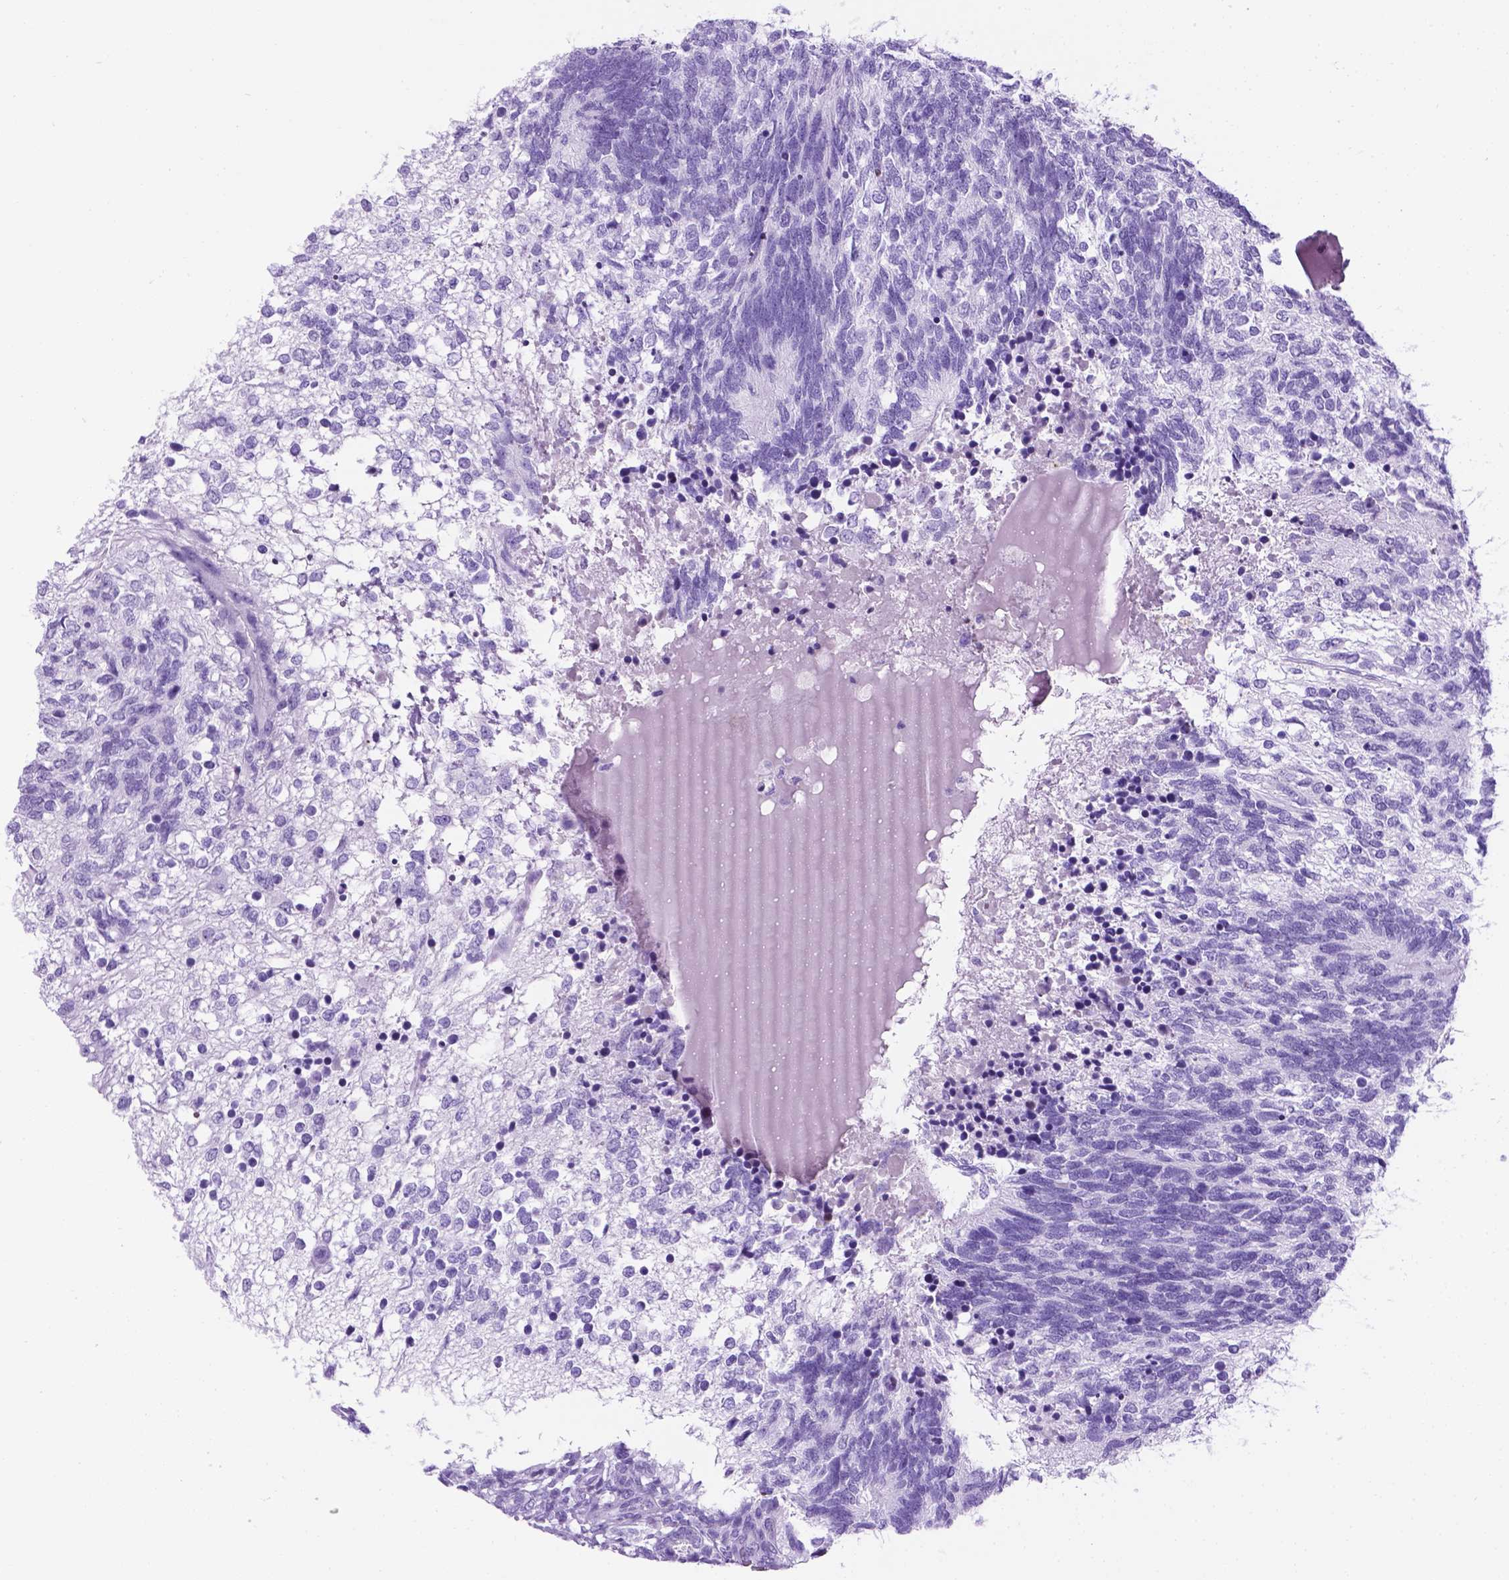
{"staining": {"intensity": "negative", "quantity": "none", "location": "none"}, "tissue": "testis cancer", "cell_type": "Tumor cells", "image_type": "cancer", "snomed": [{"axis": "morphology", "description": "Seminoma, NOS"}, {"axis": "morphology", "description": "Carcinoma, Embryonal, NOS"}, {"axis": "topography", "description": "Testis"}], "caption": "Photomicrograph shows no significant protein positivity in tumor cells of seminoma (testis).", "gene": "C17orf107", "patient": {"sex": "male", "age": 41}}